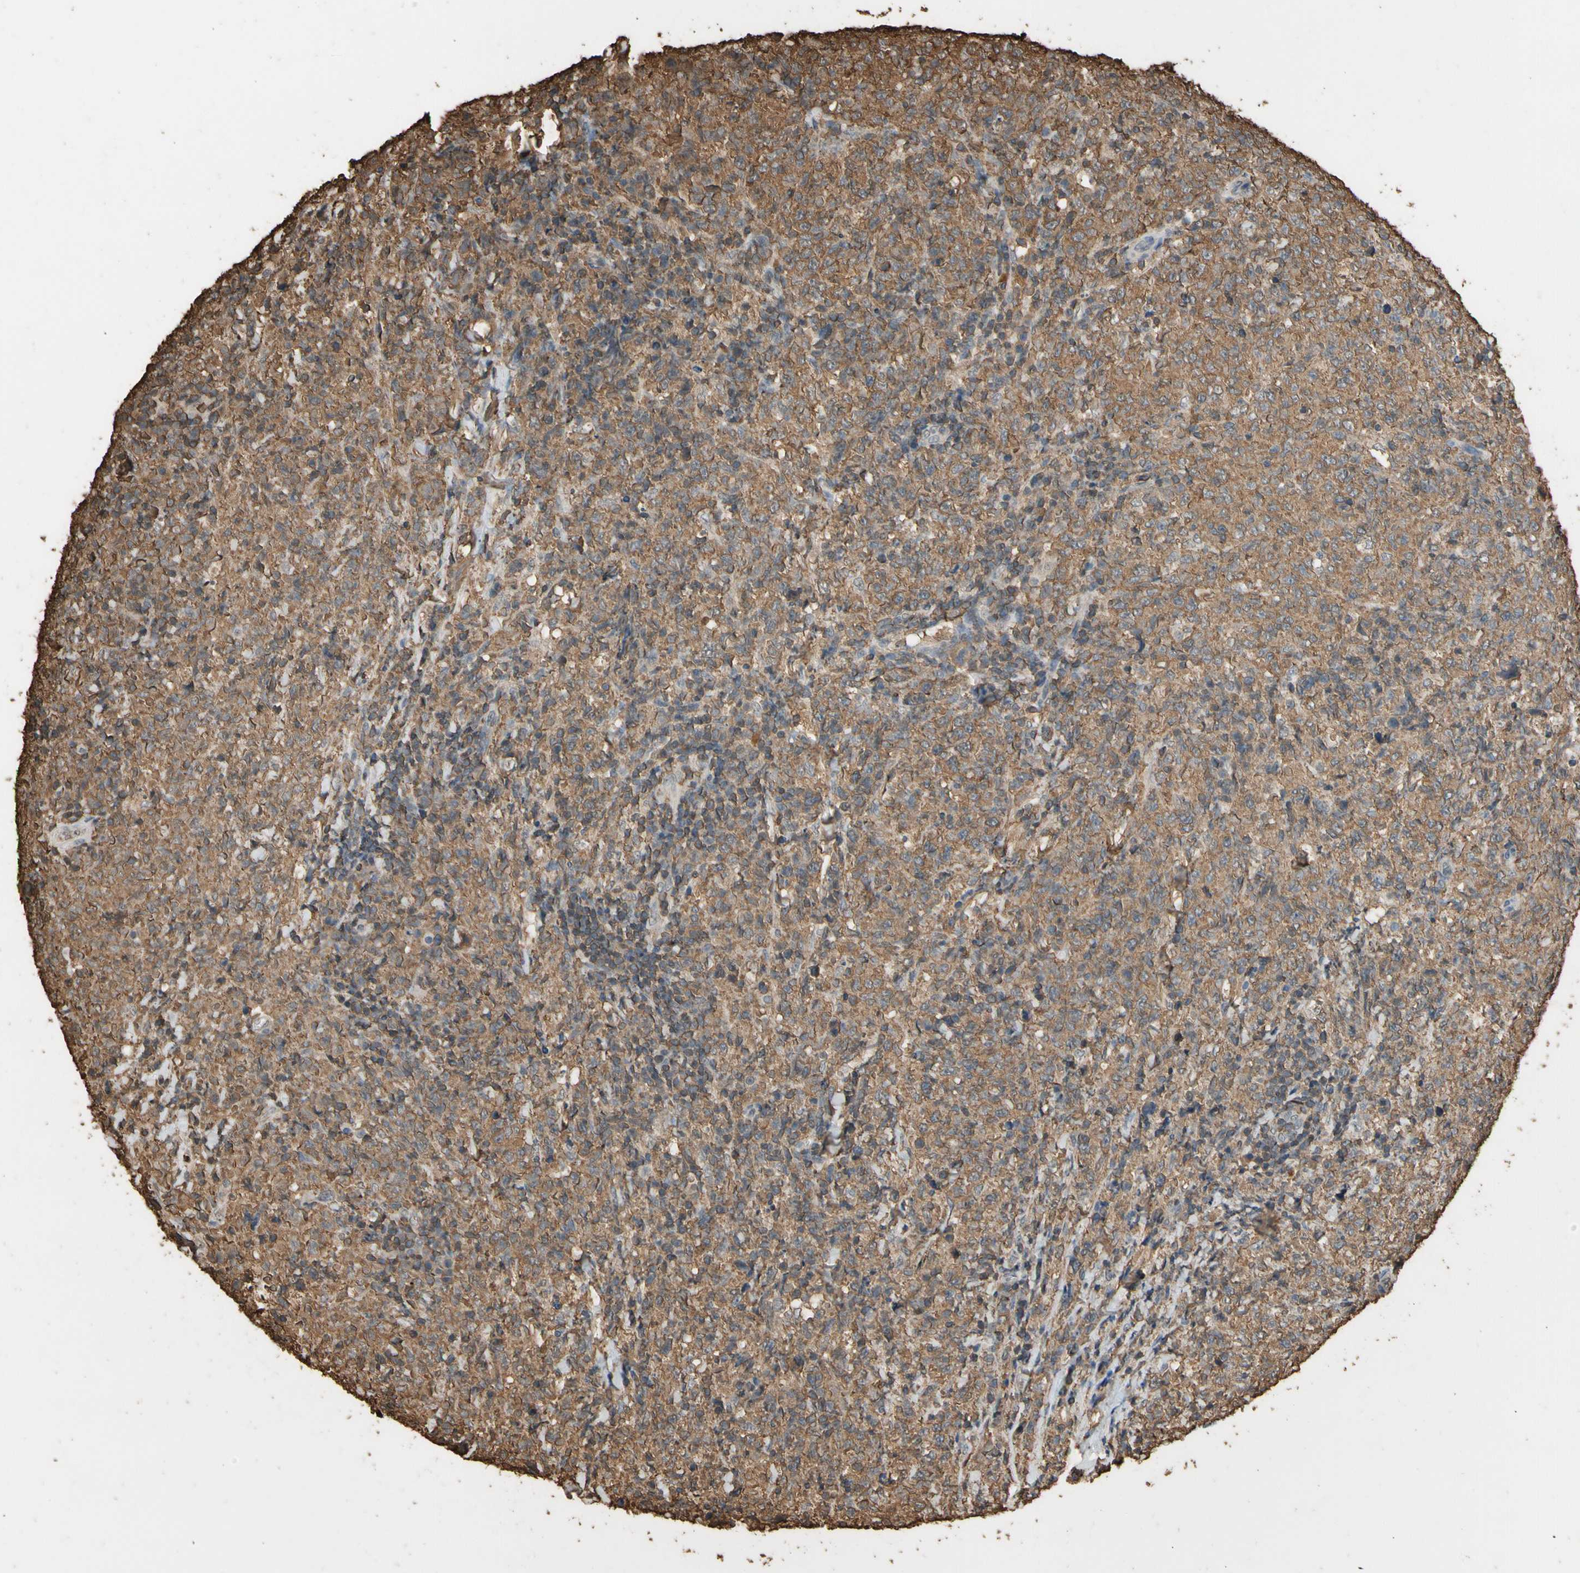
{"staining": {"intensity": "moderate", "quantity": ">75%", "location": "cytoplasmic/membranous"}, "tissue": "lymphoma", "cell_type": "Tumor cells", "image_type": "cancer", "snomed": [{"axis": "morphology", "description": "Malignant lymphoma, non-Hodgkin's type, High grade"}, {"axis": "topography", "description": "Tonsil"}], "caption": "Lymphoma was stained to show a protein in brown. There is medium levels of moderate cytoplasmic/membranous positivity in about >75% of tumor cells.", "gene": "TNFSF13B", "patient": {"sex": "female", "age": 36}}